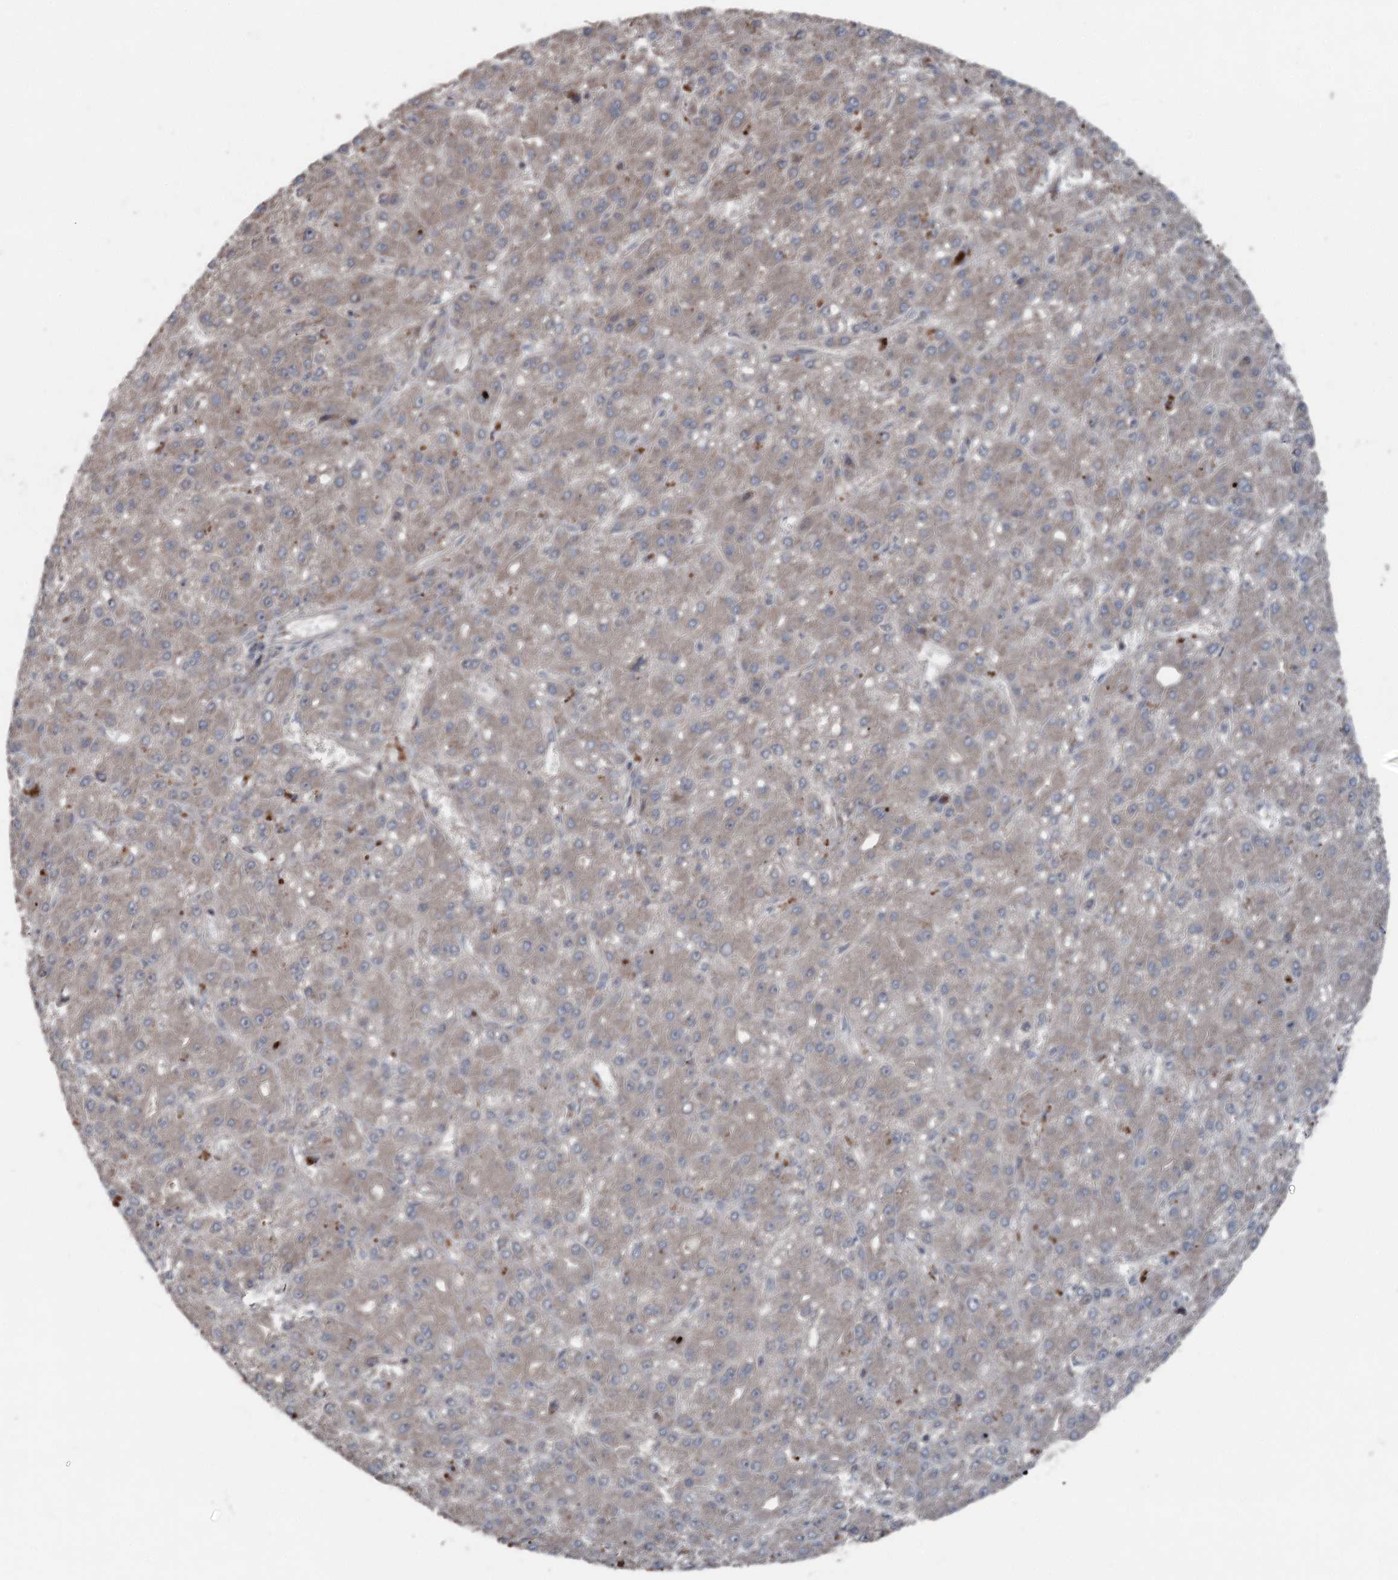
{"staining": {"intensity": "weak", "quantity": "25%-75%", "location": "cytoplasmic/membranous"}, "tissue": "liver cancer", "cell_type": "Tumor cells", "image_type": "cancer", "snomed": [{"axis": "morphology", "description": "Carcinoma, Hepatocellular, NOS"}, {"axis": "topography", "description": "Liver"}], "caption": "Human hepatocellular carcinoma (liver) stained for a protein (brown) displays weak cytoplasmic/membranous positive positivity in approximately 25%-75% of tumor cells.", "gene": "MAPK8IP2", "patient": {"sex": "male", "age": 67}}